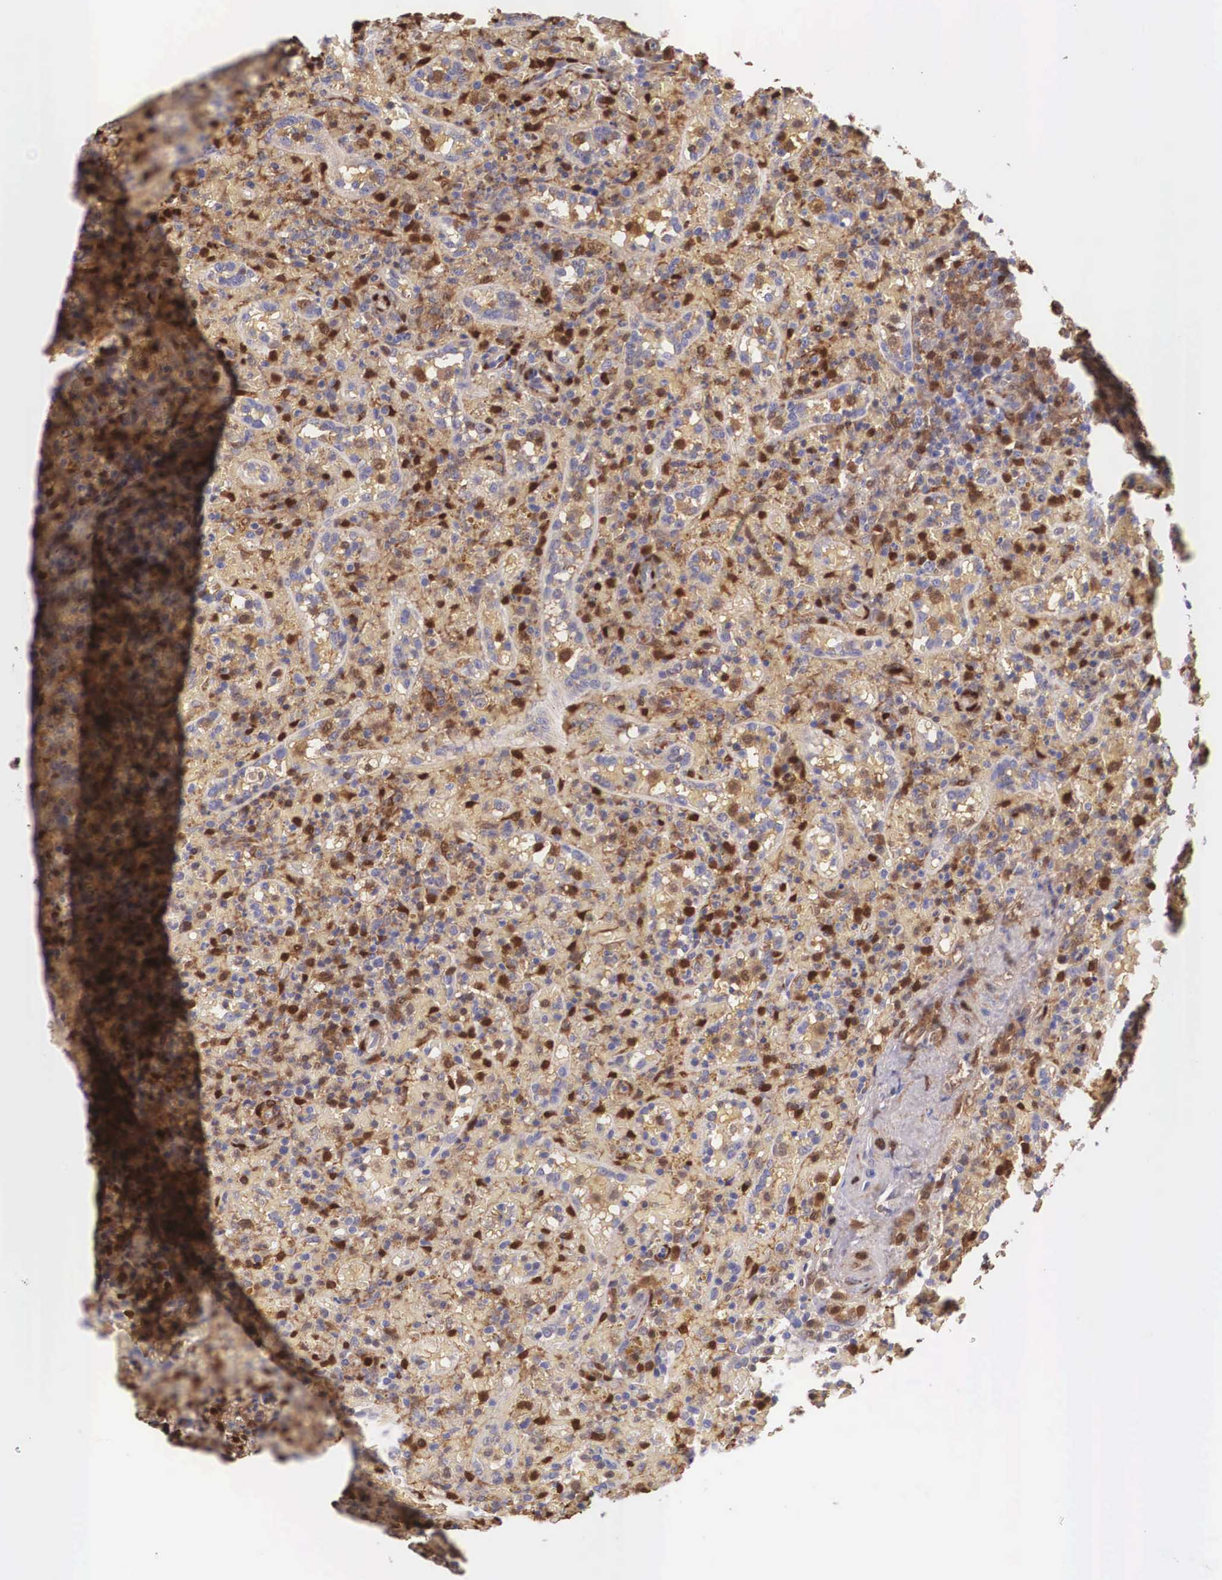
{"staining": {"intensity": "moderate", "quantity": "25%-75%", "location": "cytoplasmic/membranous,nuclear"}, "tissue": "lymphoma", "cell_type": "Tumor cells", "image_type": "cancer", "snomed": [{"axis": "morphology", "description": "Malignant lymphoma, non-Hodgkin's type, High grade"}, {"axis": "topography", "description": "Spleen"}, {"axis": "topography", "description": "Lymph node"}], "caption": "The image demonstrates staining of lymphoma, revealing moderate cytoplasmic/membranous and nuclear protein positivity (brown color) within tumor cells.", "gene": "LGALS1", "patient": {"sex": "female", "age": 70}}